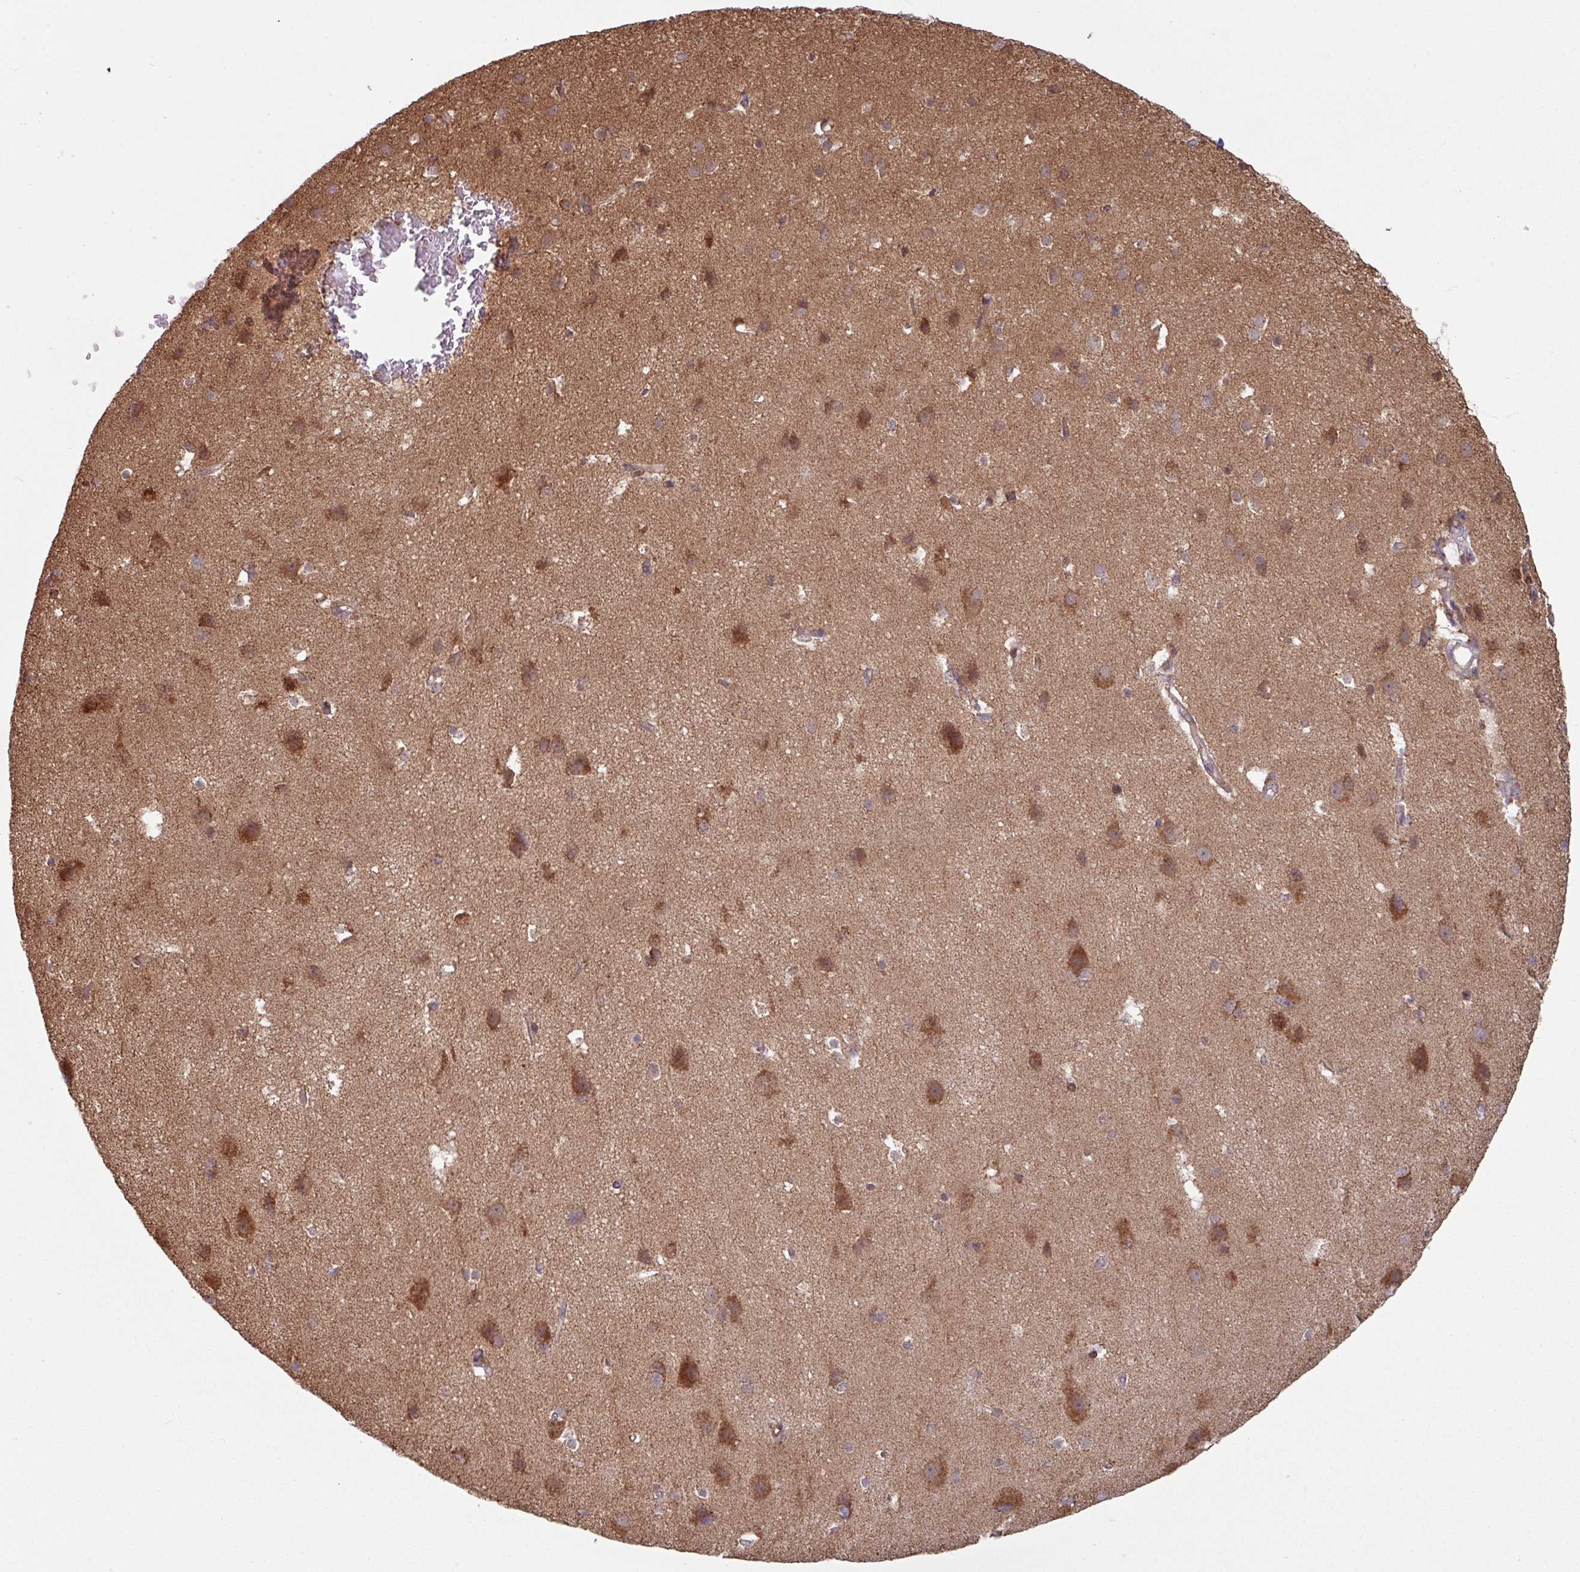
{"staining": {"intensity": "moderate", "quantity": "<25%", "location": "cytoplasmic/membranous"}, "tissue": "cerebral cortex", "cell_type": "Endothelial cells", "image_type": "normal", "snomed": [{"axis": "morphology", "description": "Normal tissue, NOS"}, {"axis": "topography", "description": "Cerebral cortex"}], "caption": "Immunohistochemistry of unremarkable human cerebral cortex demonstrates low levels of moderate cytoplasmic/membranous expression in approximately <25% of endothelial cells.", "gene": "COX7C", "patient": {"sex": "male", "age": 37}}